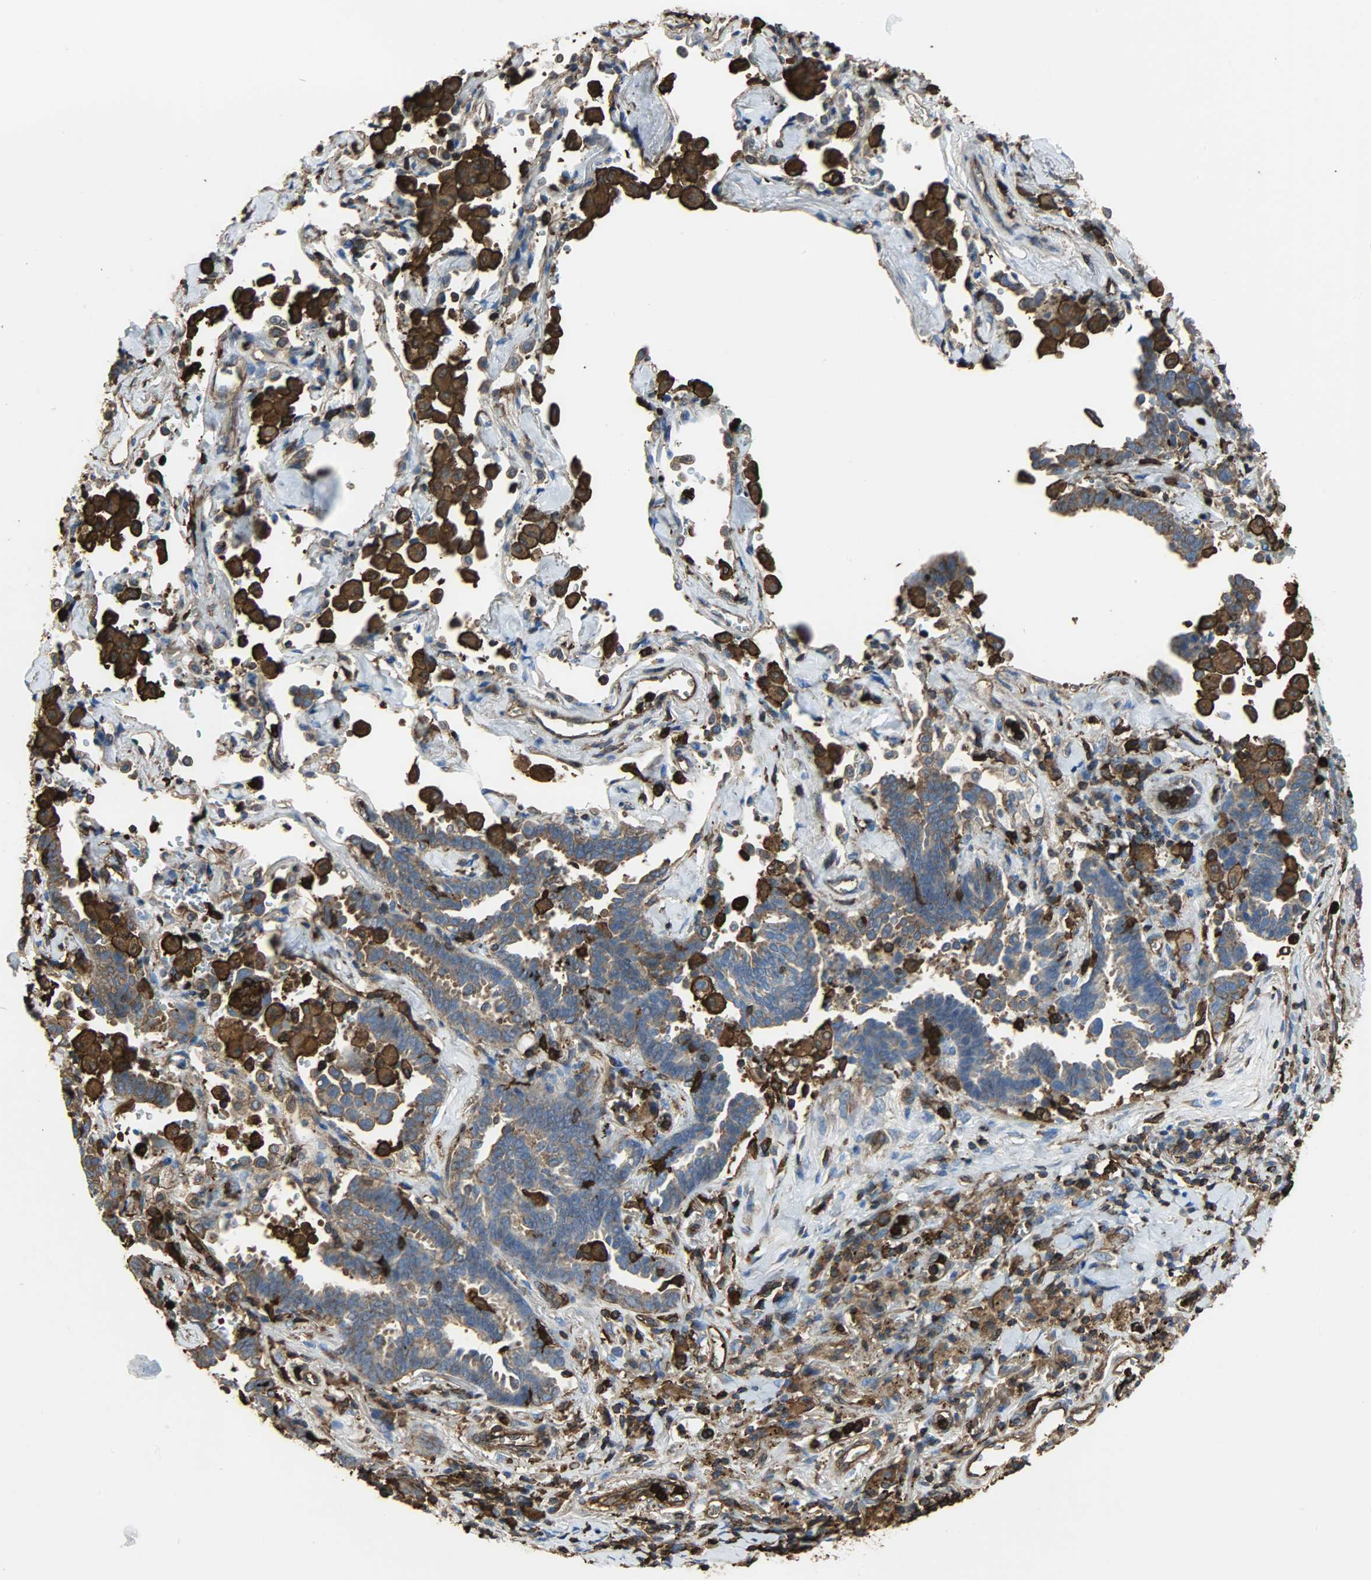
{"staining": {"intensity": "moderate", "quantity": ">75%", "location": "cytoplasmic/membranous"}, "tissue": "lung cancer", "cell_type": "Tumor cells", "image_type": "cancer", "snomed": [{"axis": "morphology", "description": "Adenocarcinoma, NOS"}, {"axis": "topography", "description": "Lung"}], "caption": "This micrograph displays immunohistochemistry staining of human lung cancer (adenocarcinoma), with medium moderate cytoplasmic/membranous staining in about >75% of tumor cells.", "gene": "VASP", "patient": {"sex": "female", "age": 64}}